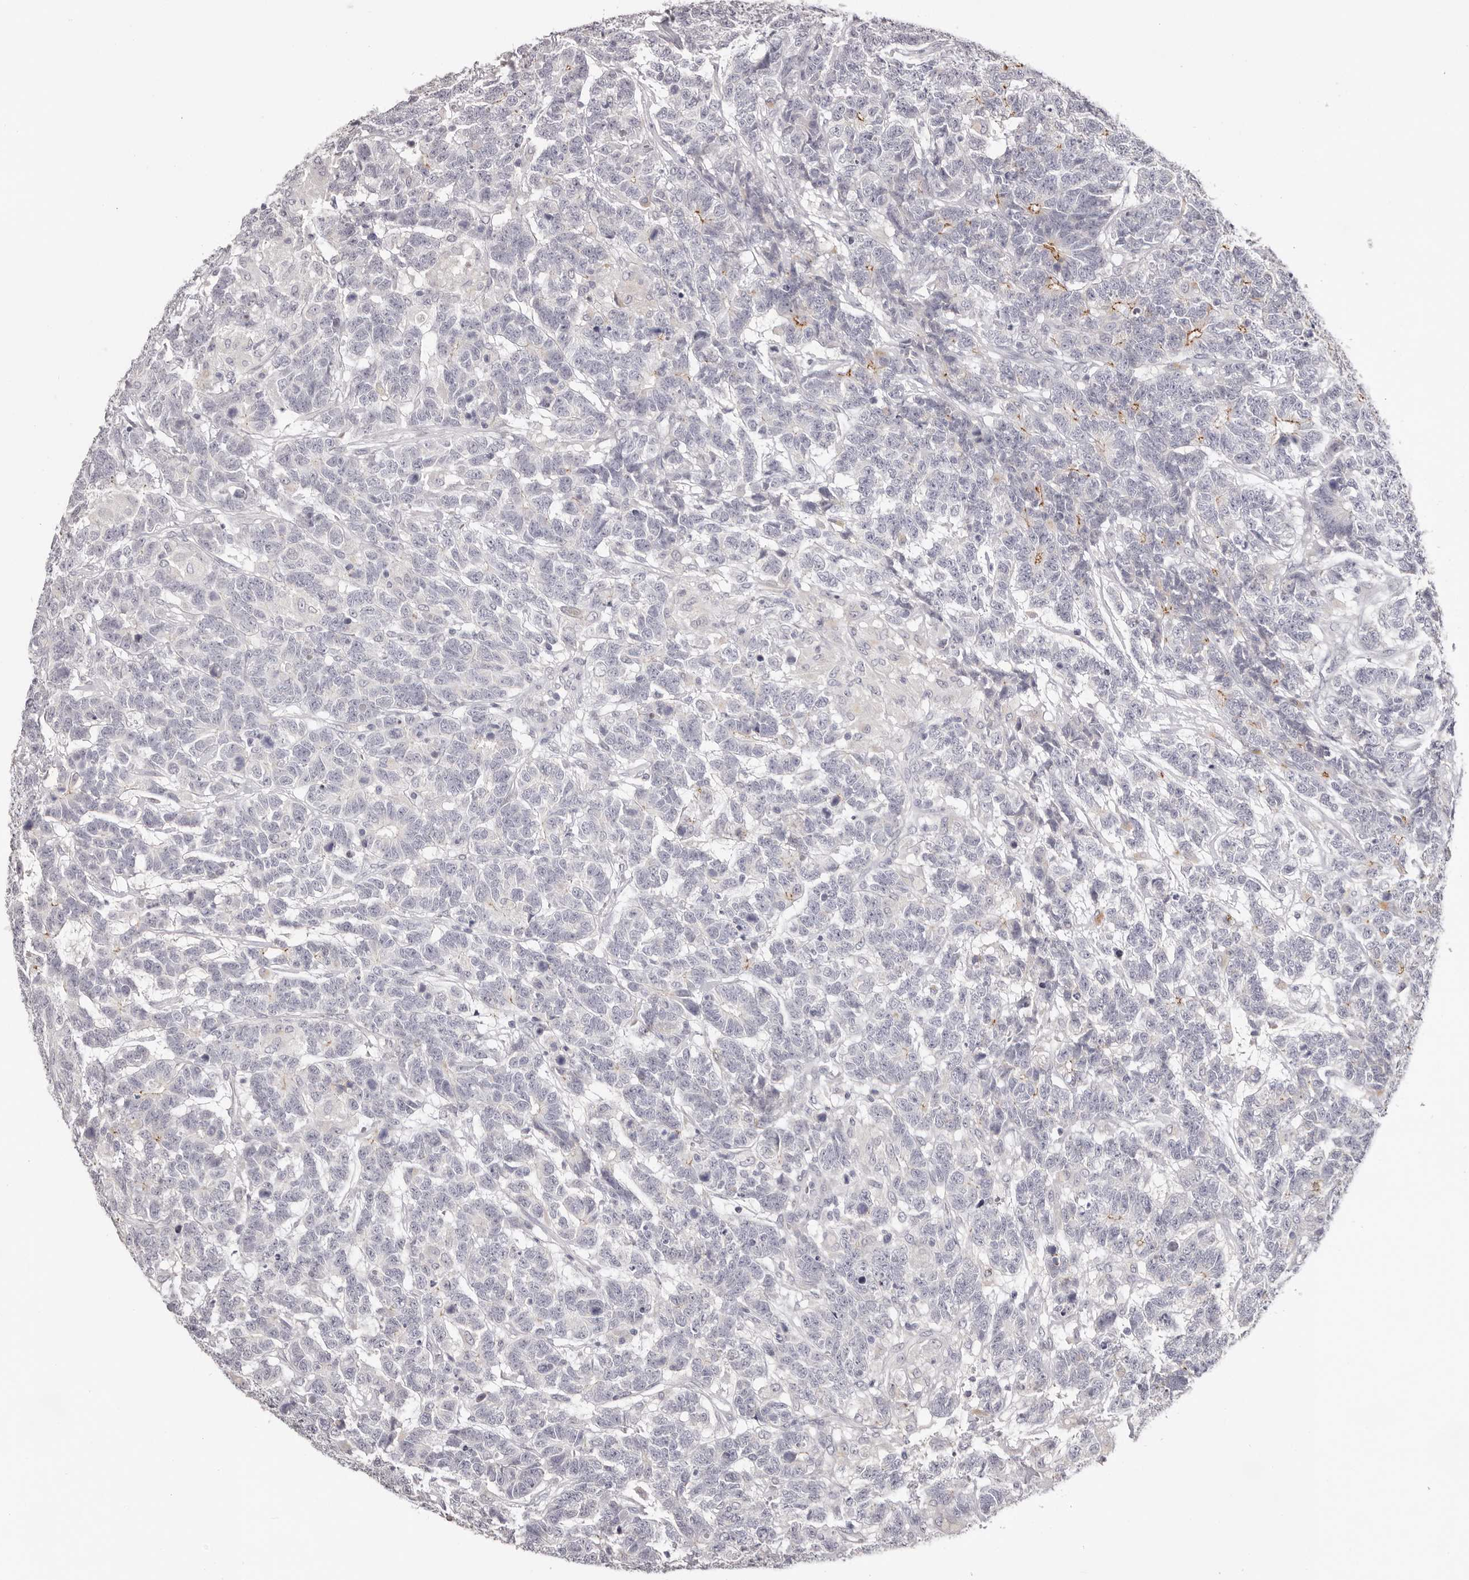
{"staining": {"intensity": "negative", "quantity": "none", "location": "none"}, "tissue": "testis cancer", "cell_type": "Tumor cells", "image_type": "cancer", "snomed": [{"axis": "morphology", "description": "Carcinoma, Embryonal, NOS"}, {"axis": "topography", "description": "Testis"}], "caption": "Testis cancer stained for a protein using immunohistochemistry (IHC) shows no positivity tumor cells.", "gene": "PCDHB6", "patient": {"sex": "male", "age": 26}}